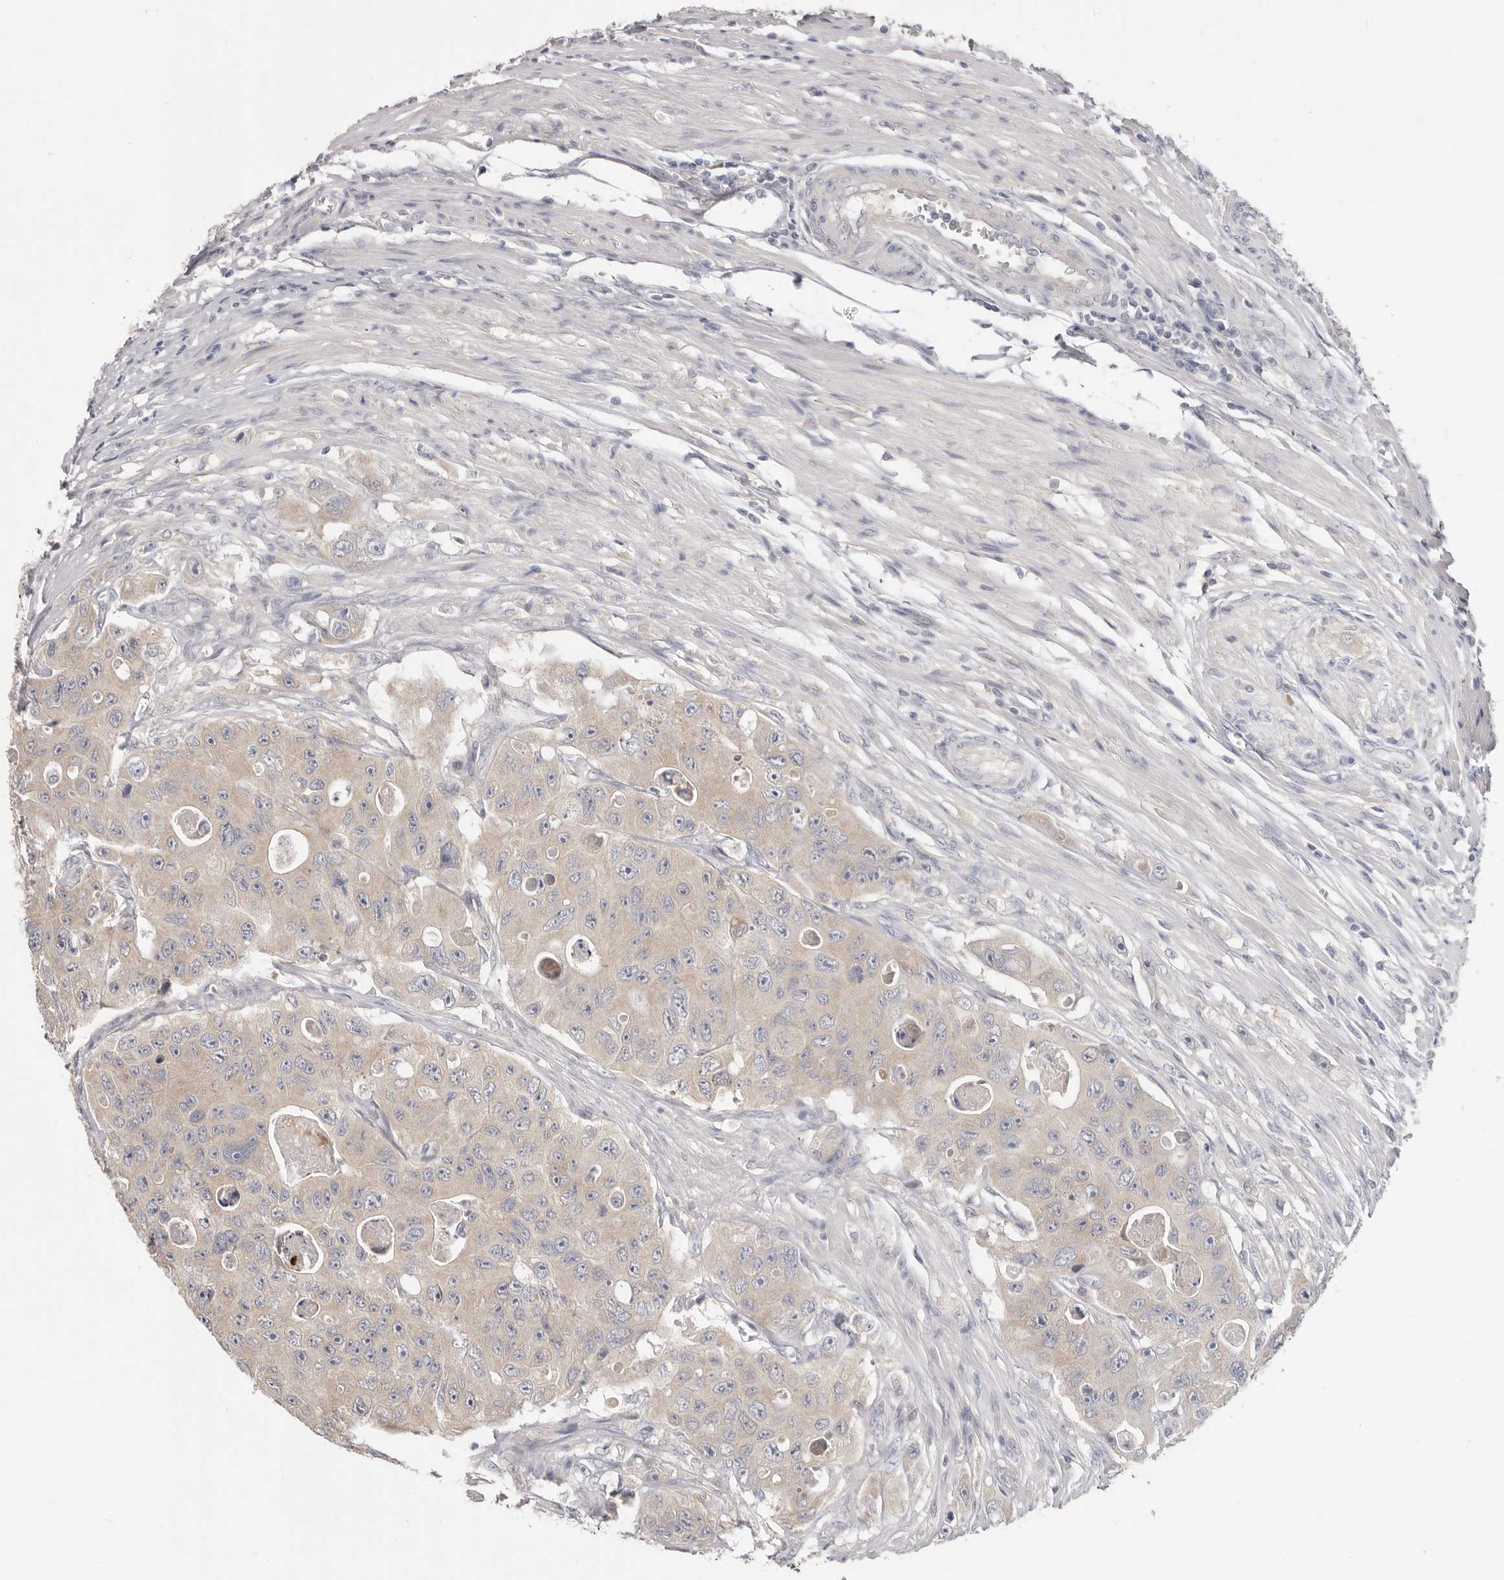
{"staining": {"intensity": "weak", "quantity": ">75%", "location": "cytoplasmic/membranous"}, "tissue": "colorectal cancer", "cell_type": "Tumor cells", "image_type": "cancer", "snomed": [{"axis": "morphology", "description": "Adenocarcinoma, NOS"}, {"axis": "topography", "description": "Colon"}], "caption": "Tumor cells display low levels of weak cytoplasmic/membranous expression in approximately >75% of cells in colorectal adenocarcinoma.", "gene": "WDR77", "patient": {"sex": "female", "age": 46}}